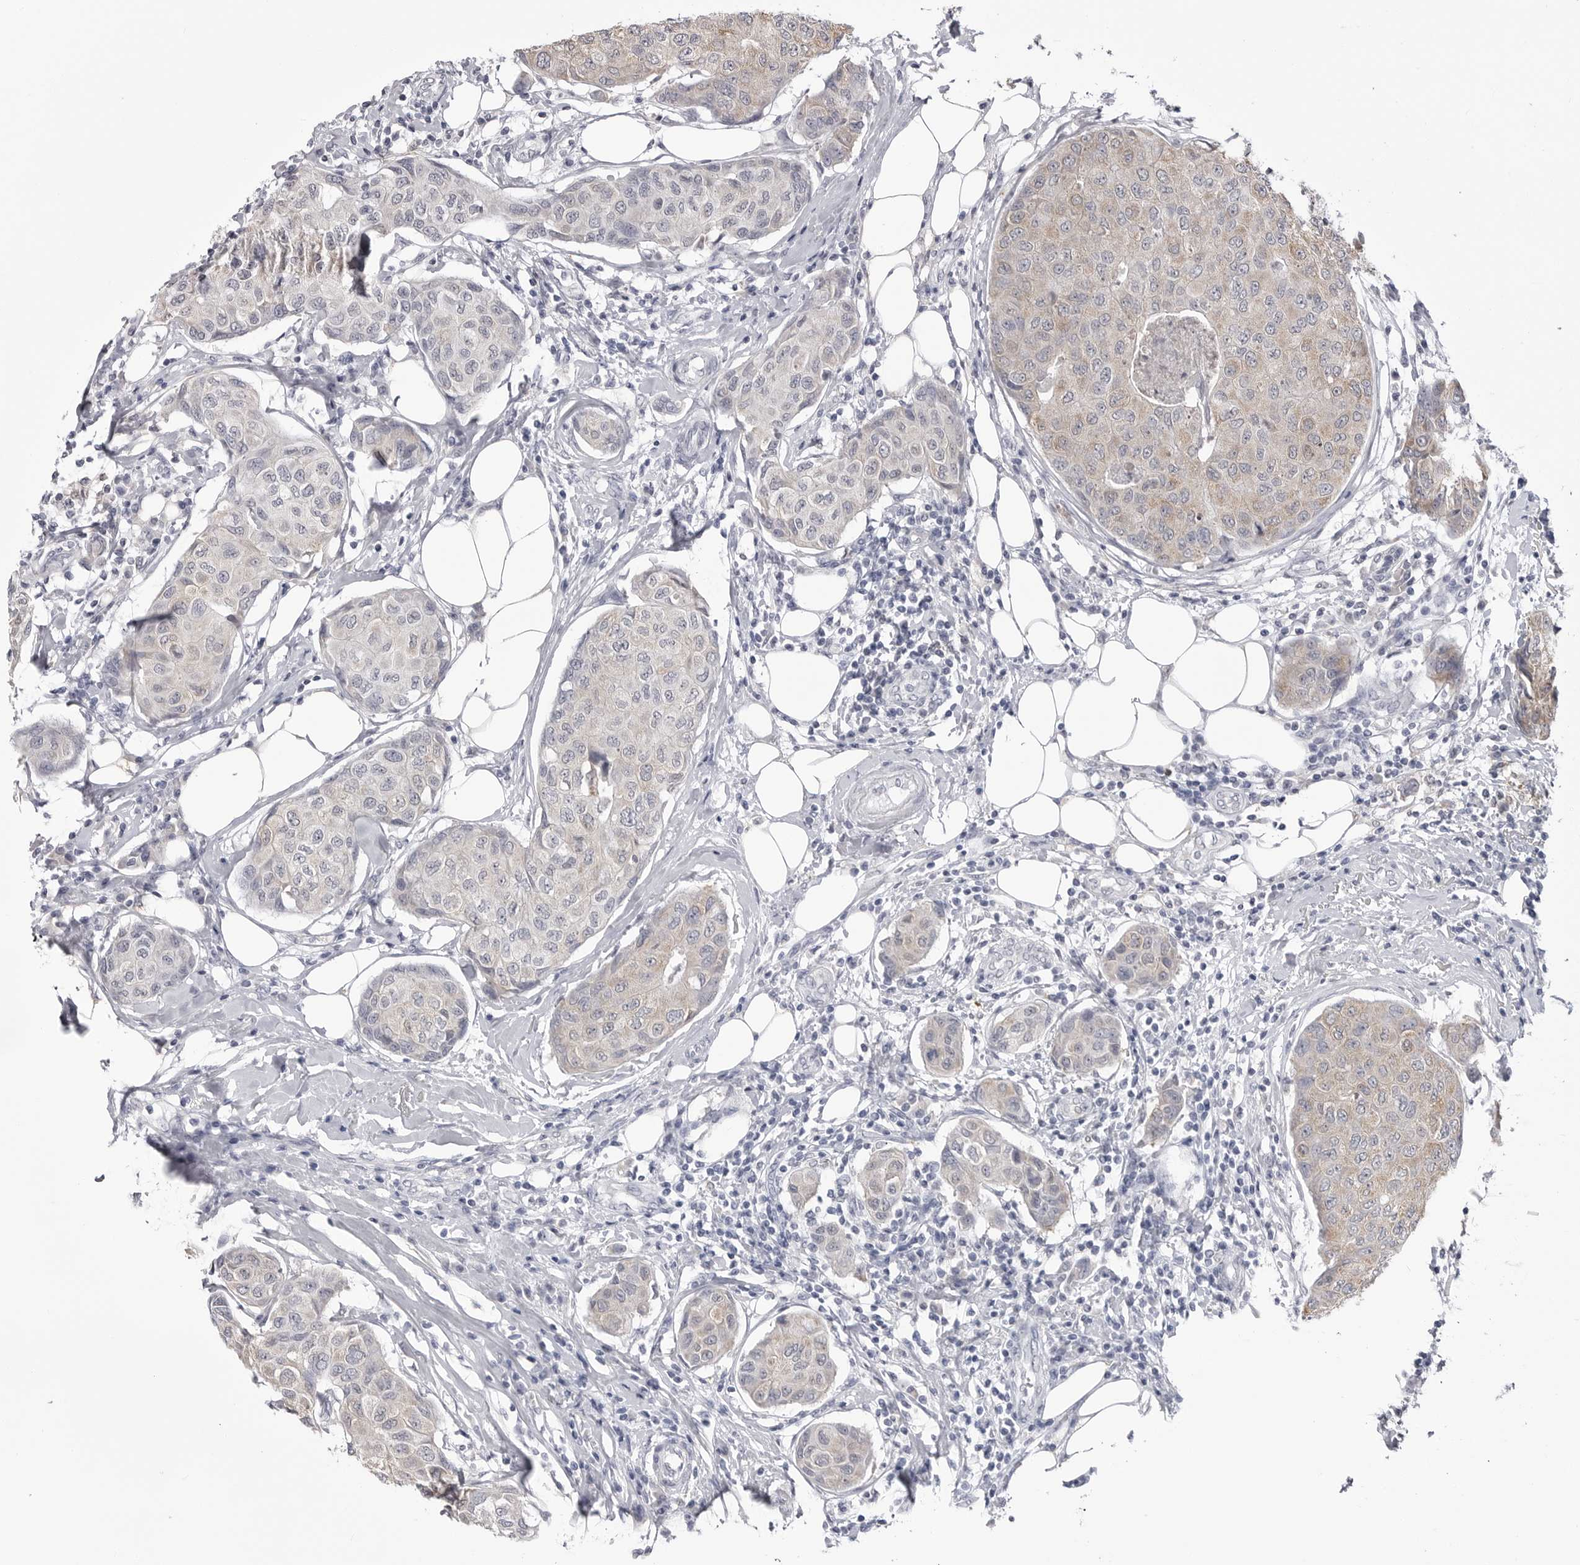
{"staining": {"intensity": "negative", "quantity": "none", "location": "none"}, "tissue": "breast cancer", "cell_type": "Tumor cells", "image_type": "cancer", "snomed": [{"axis": "morphology", "description": "Duct carcinoma"}, {"axis": "topography", "description": "Breast"}], "caption": "High power microscopy micrograph of an IHC histopathology image of breast cancer, revealing no significant expression in tumor cells.", "gene": "STAP2", "patient": {"sex": "female", "age": 80}}